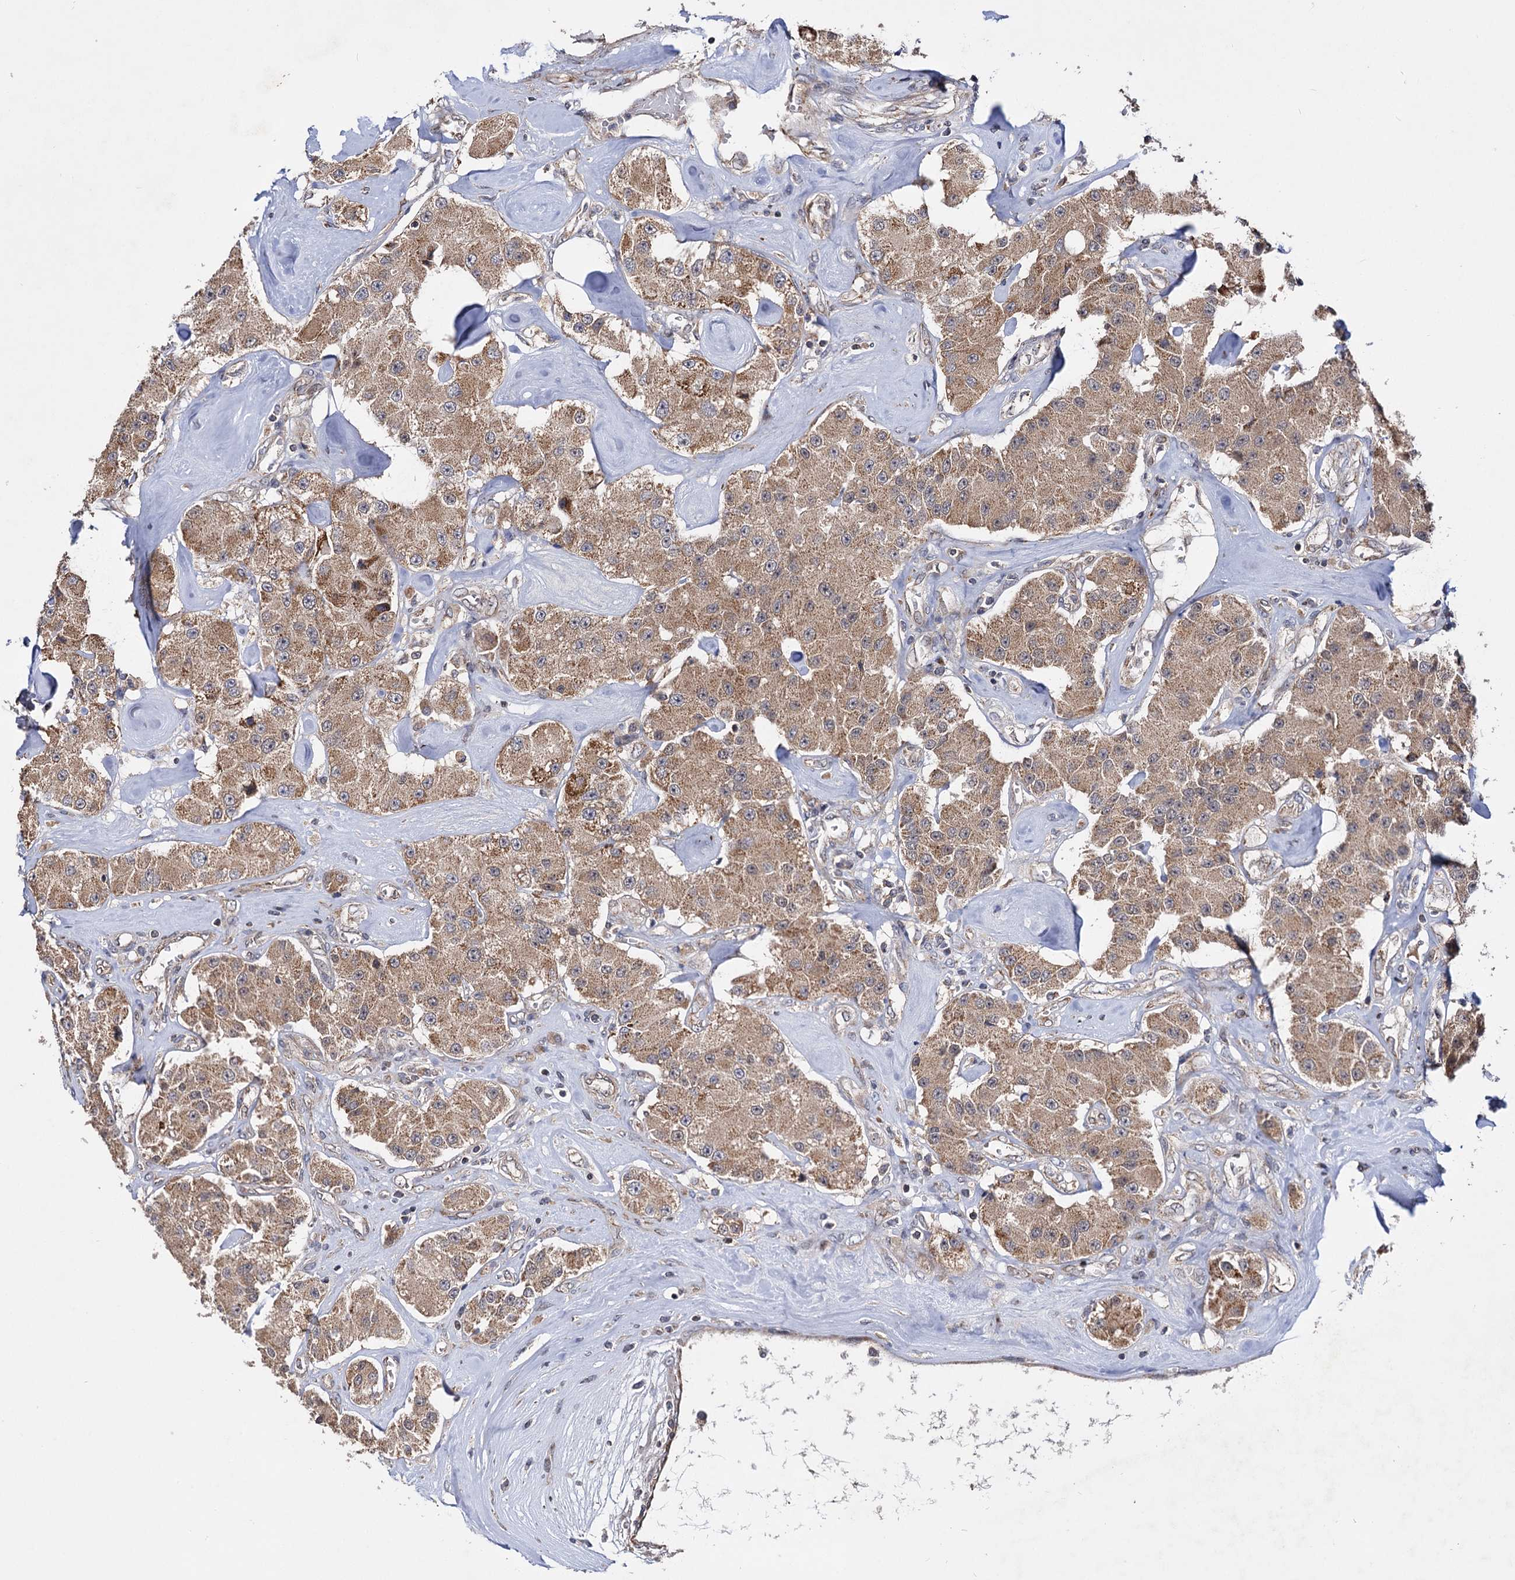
{"staining": {"intensity": "moderate", "quantity": ">75%", "location": "cytoplasmic/membranous"}, "tissue": "carcinoid", "cell_type": "Tumor cells", "image_type": "cancer", "snomed": [{"axis": "morphology", "description": "Carcinoid, malignant, NOS"}, {"axis": "topography", "description": "Pancreas"}], "caption": "Immunohistochemical staining of carcinoid displays moderate cytoplasmic/membranous protein staining in about >75% of tumor cells. Using DAB (3,3'-diaminobenzidine) (brown) and hematoxylin (blue) stains, captured at high magnification using brightfield microscopy.", "gene": "CEP76", "patient": {"sex": "male", "age": 41}}